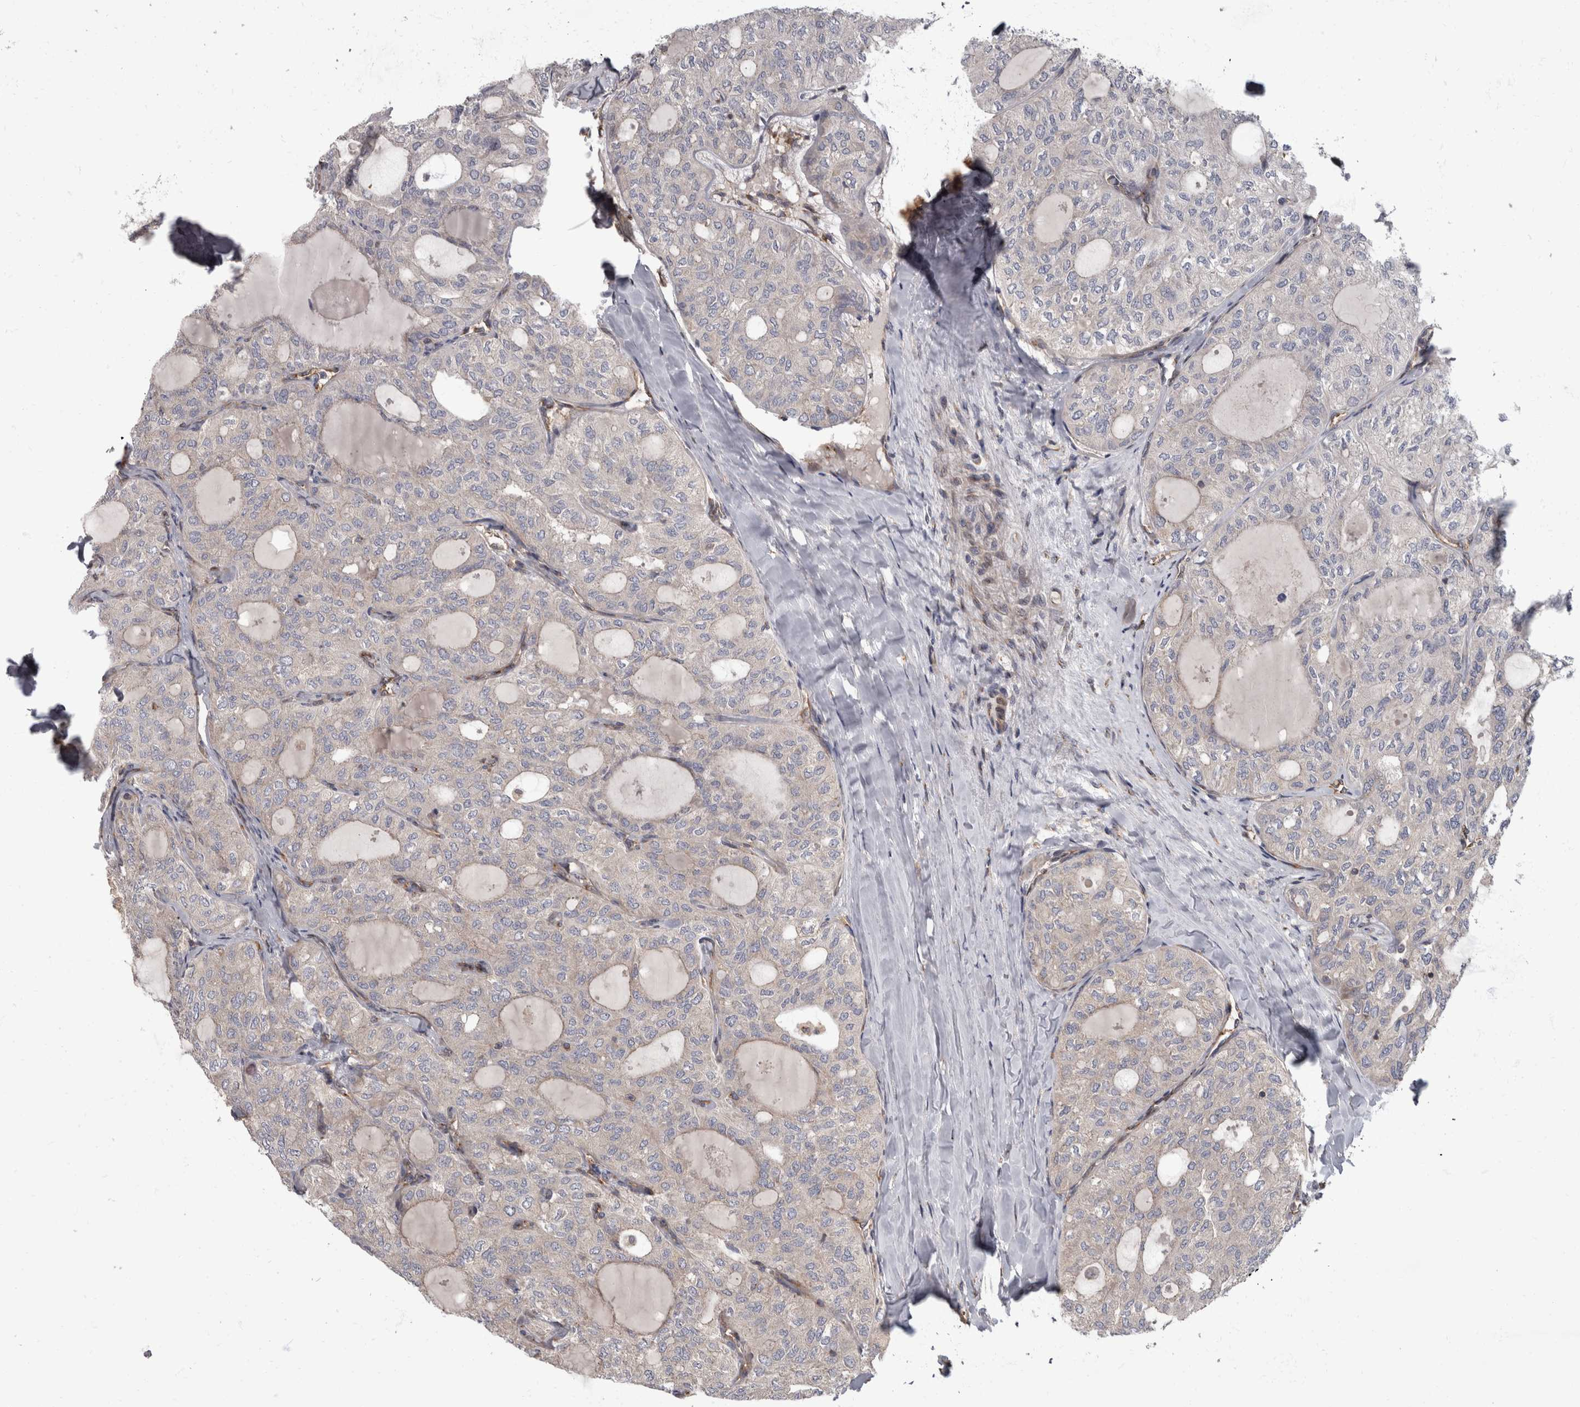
{"staining": {"intensity": "negative", "quantity": "none", "location": "none"}, "tissue": "thyroid cancer", "cell_type": "Tumor cells", "image_type": "cancer", "snomed": [{"axis": "morphology", "description": "Follicular adenoma carcinoma, NOS"}, {"axis": "topography", "description": "Thyroid gland"}], "caption": "This is an immunohistochemistry photomicrograph of thyroid cancer (follicular adenoma carcinoma). There is no expression in tumor cells.", "gene": "HOOK3", "patient": {"sex": "male", "age": 75}}